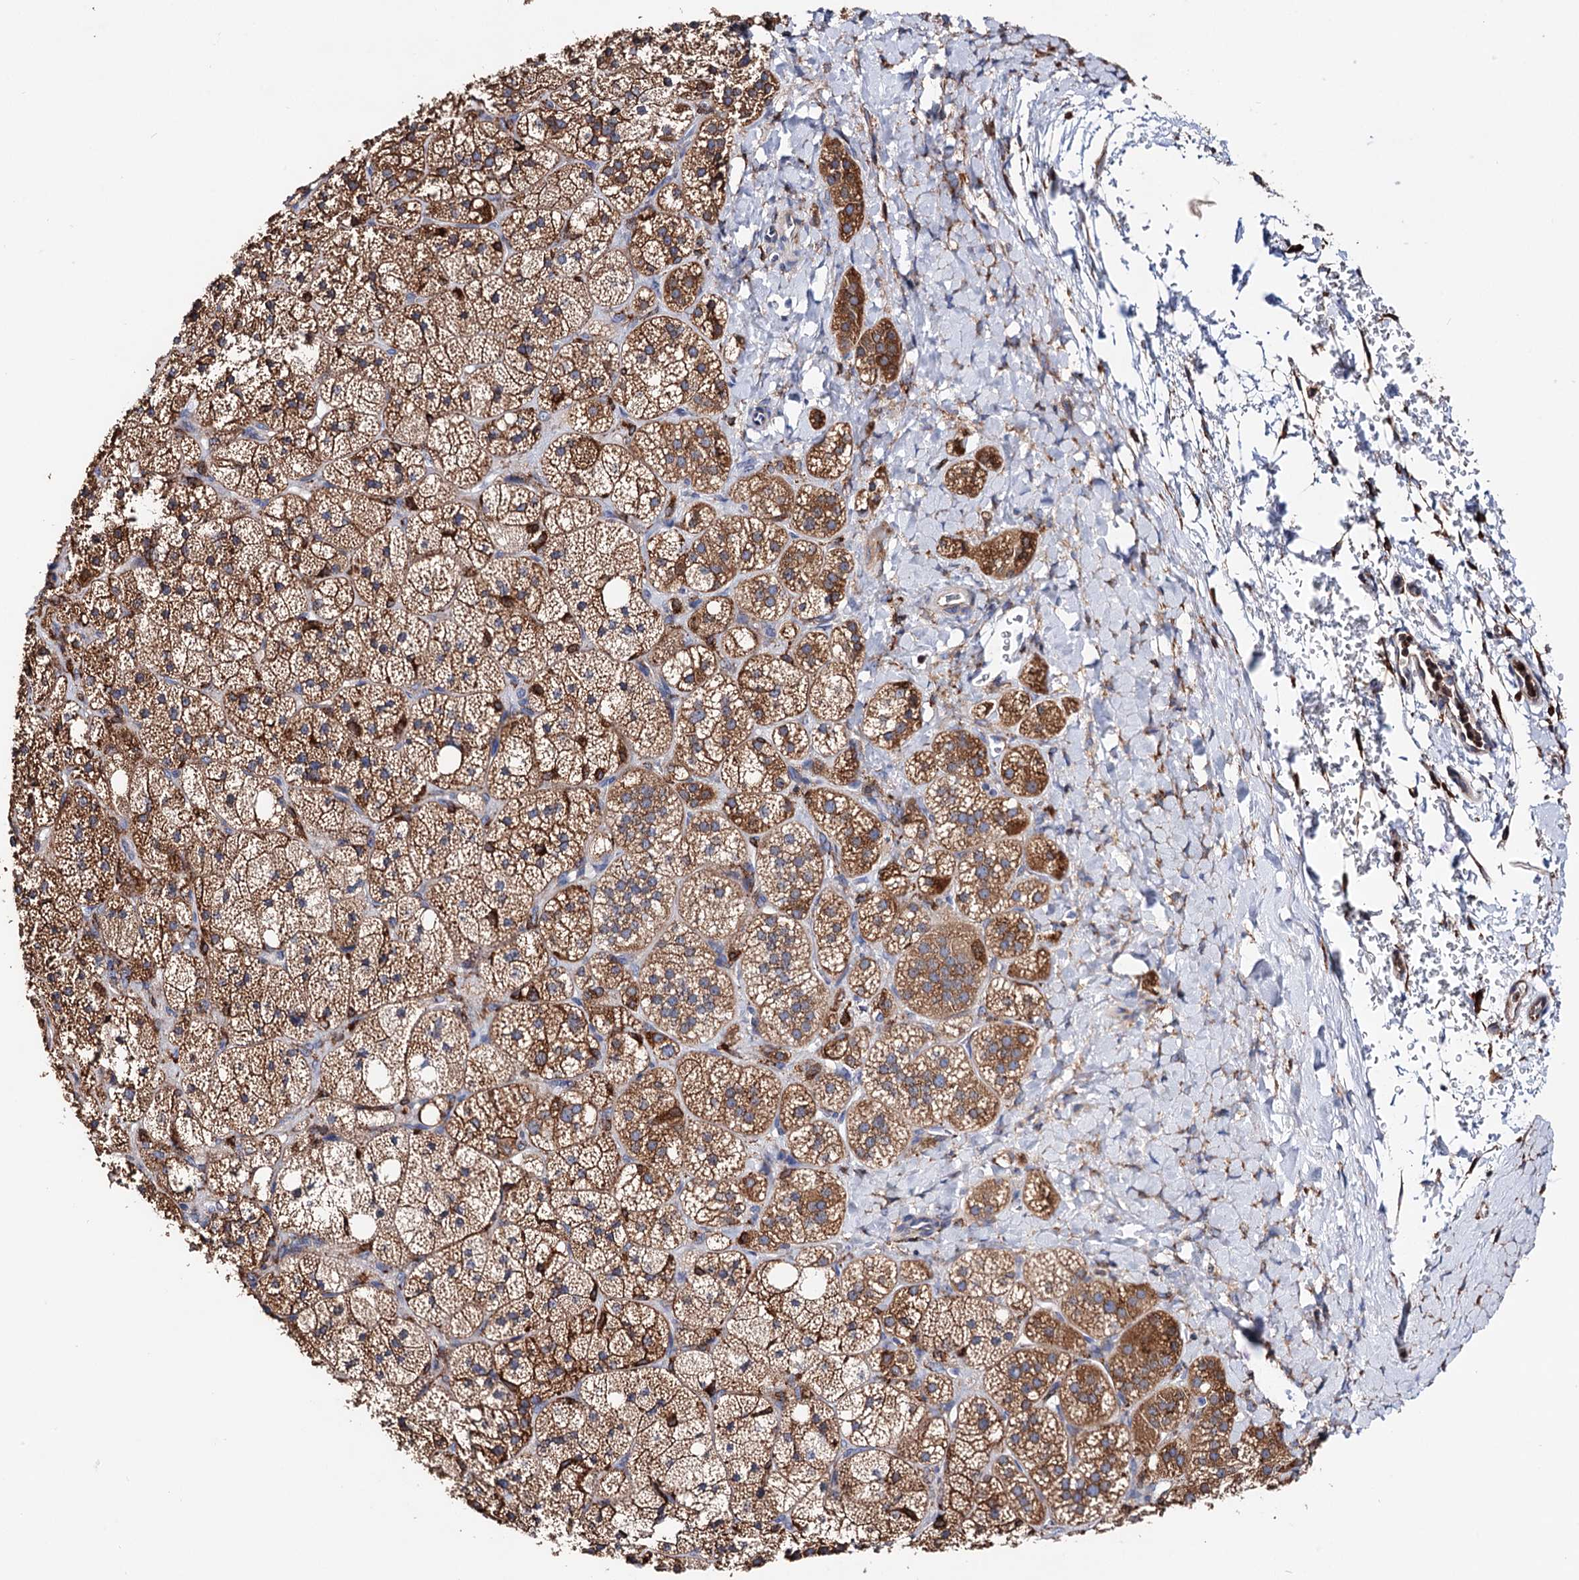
{"staining": {"intensity": "moderate", "quantity": ">75%", "location": "cytoplasmic/membranous"}, "tissue": "adrenal gland", "cell_type": "Glandular cells", "image_type": "normal", "snomed": [{"axis": "morphology", "description": "Normal tissue, NOS"}, {"axis": "topography", "description": "Adrenal gland"}], "caption": "Normal adrenal gland demonstrates moderate cytoplasmic/membranous expression in about >75% of glandular cells.", "gene": "ERP29", "patient": {"sex": "male", "age": 61}}